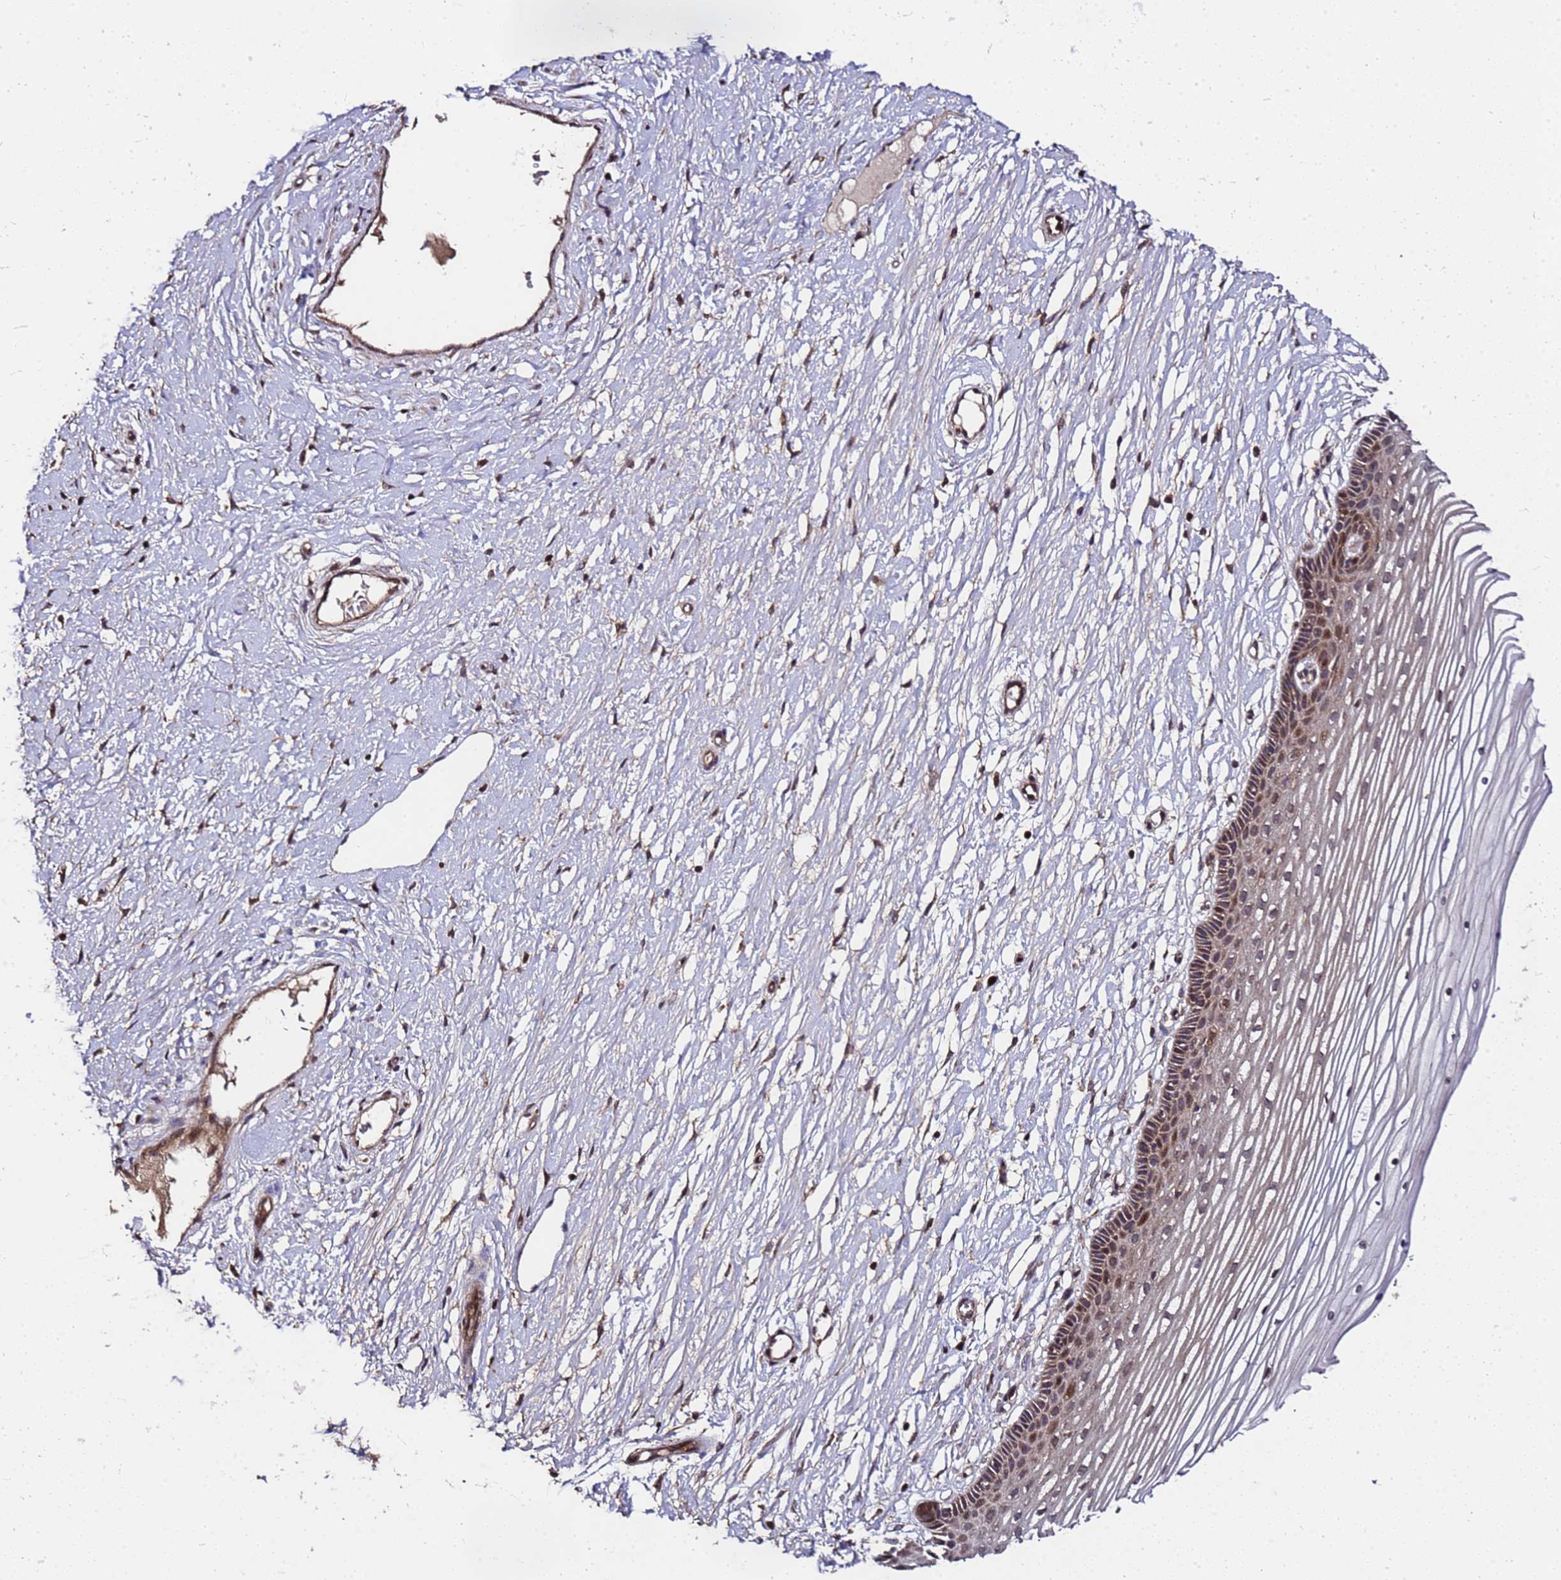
{"staining": {"intensity": "moderate", "quantity": "25%-75%", "location": "cytoplasmic/membranous,nuclear"}, "tissue": "vagina", "cell_type": "Squamous epithelial cells", "image_type": "normal", "snomed": [{"axis": "morphology", "description": "Normal tissue, NOS"}, {"axis": "topography", "description": "Vagina"}, {"axis": "topography", "description": "Cervix"}], "caption": "Moderate cytoplasmic/membranous,nuclear expression for a protein is appreciated in about 25%-75% of squamous epithelial cells of unremarkable vagina using IHC.", "gene": "PRODH", "patient": {"sex": "female", "age": 40}}